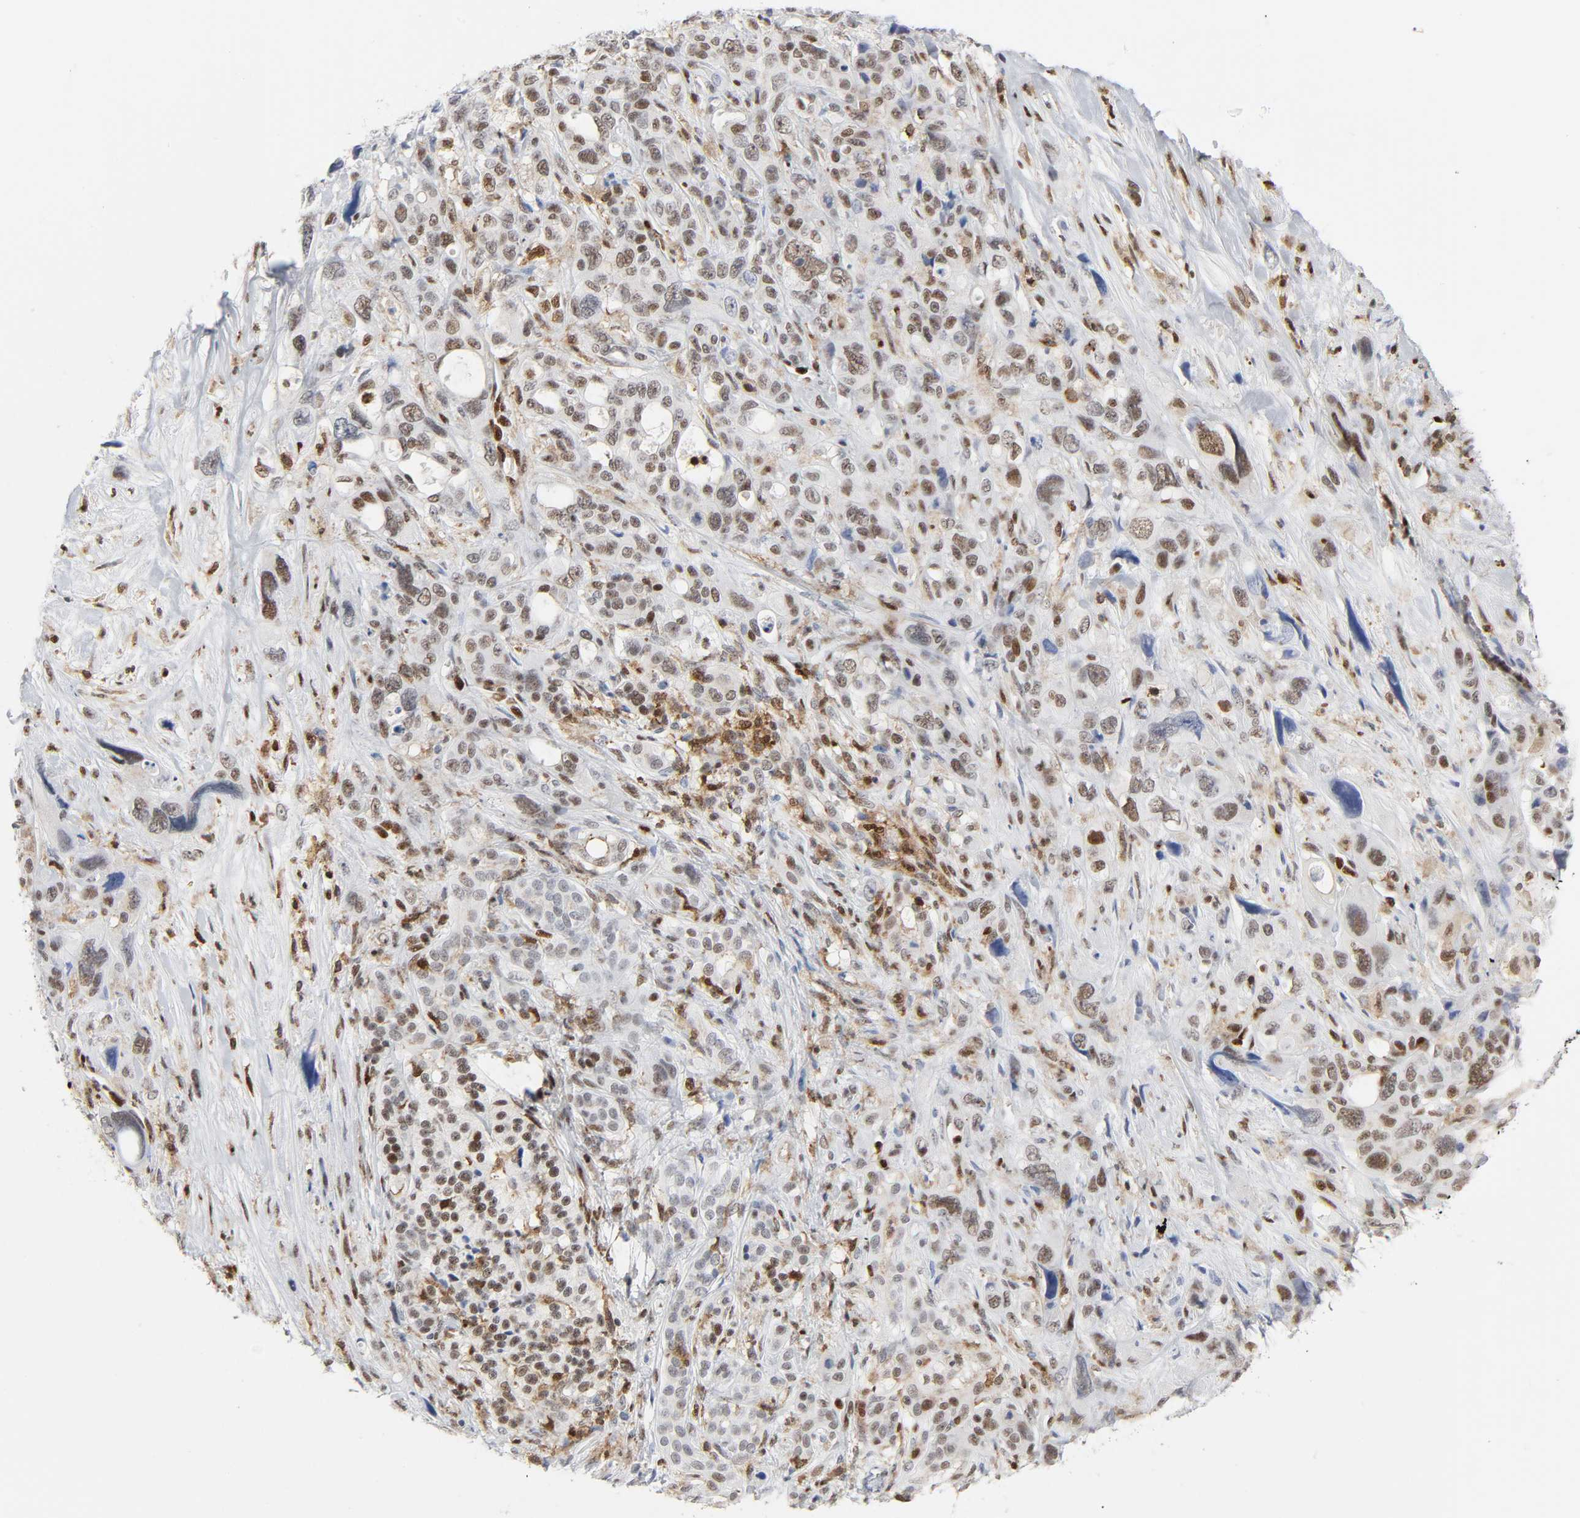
{"staining": {"intensity": "moderate", "quantity": "25%-75%", "location": "nuclear"}, "tissue": "pancreatic cancer", "cell_type": "Tumor cells", "image_type": "cancer", "snomed": [{"axis": "morphology", "description": "Adenocarcinoma, NOS"}, {"axis": "topography", "description": "Pancreas"}], "caption": "A histopathology image showing moderate nuclear positivity in about 25%-75% of tumor cells in pancreatic cancer, as visualized by brown immunohistochemical staining.", "gene": "WAS", "patient": {"sex": "male", "age": 46}}